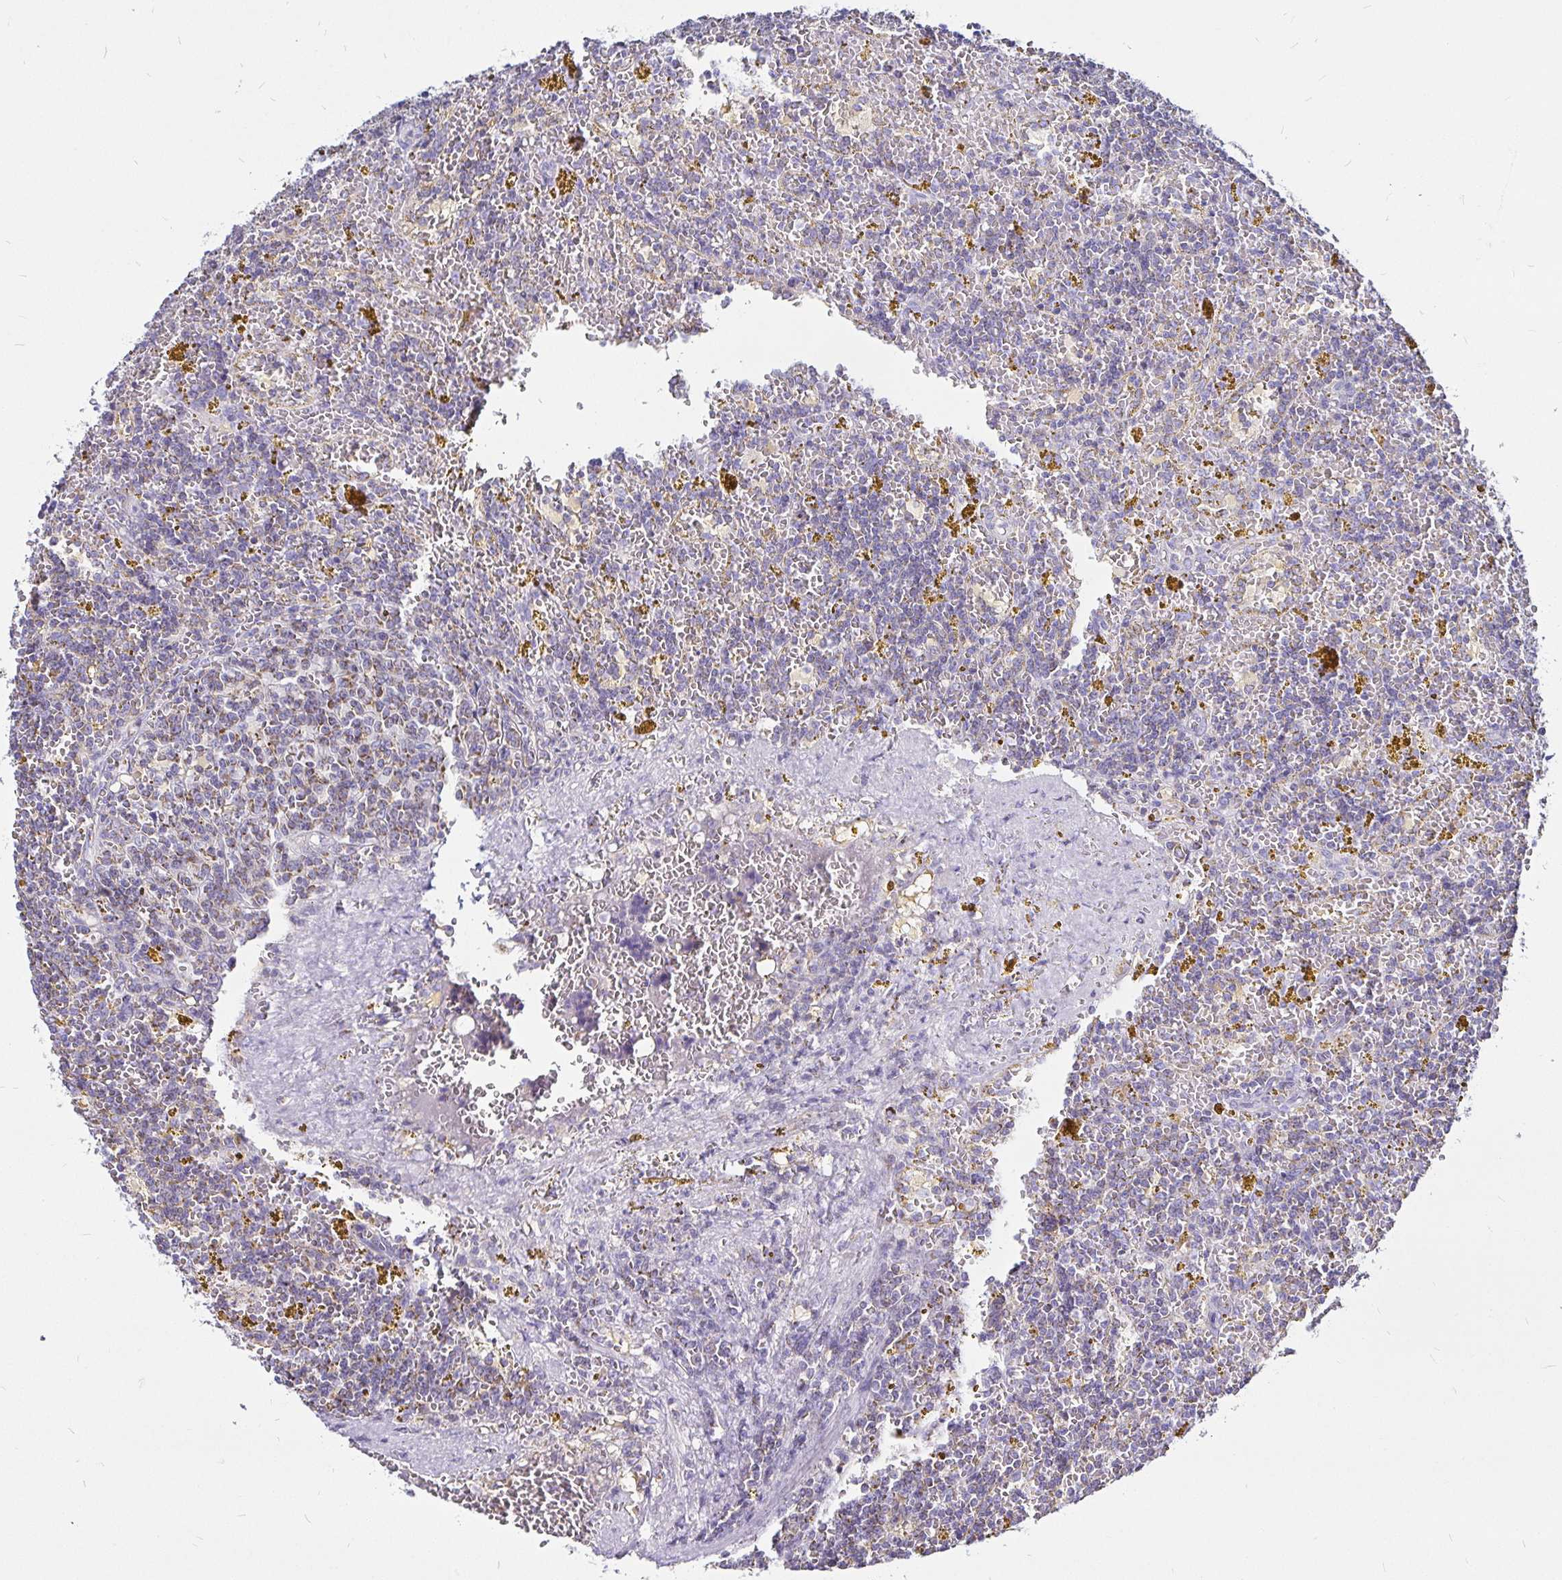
{"staining": {"intensity": "weak", "quantity": "25%-75%", "location": "cytoplasmic/membranous"}, "tissue": "lymphoma", "cell_type": "Tumor cells", "image_type": "cancer", "snomed": [{"axis": "morphology", "description": "Malignant lymphoma, non-Hodgkin's type, Low grade"}, {"axis": "topography", "description": "Spleen"}, {"axis": "topography", "description": "Lymph node"}], "caption": "A brown stain highlights weak cytoplasmic/membranous positivity of a protein in lymphoma tumor cells.", "gene": "PGAM2", "patient": {"sex": "female", "age": 66}}